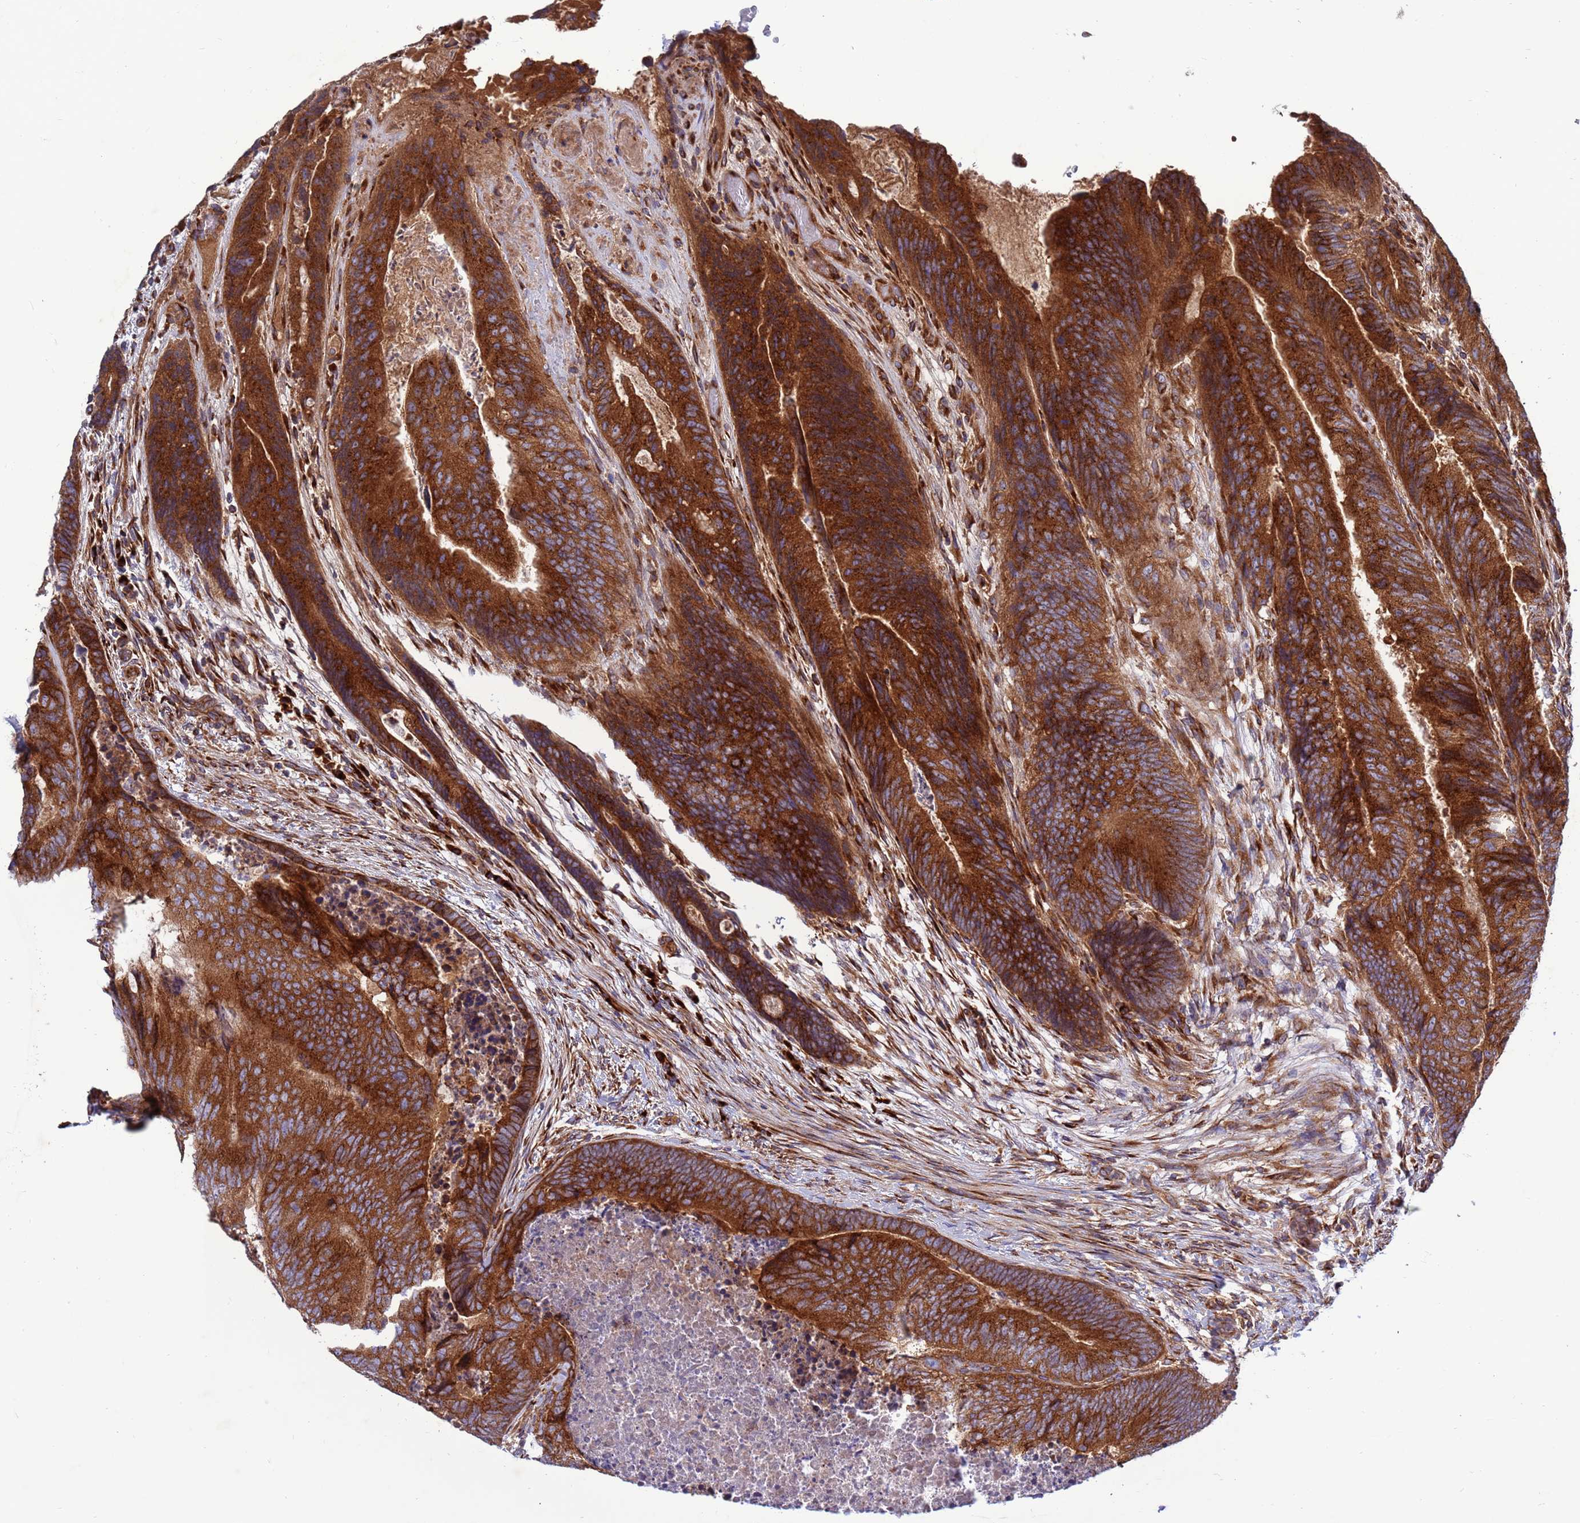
{"staining": {"intensity": "strong", "quantity": ">75%", "location": "cytoplasmic/membranous"}, "tissue": "colorectal cancer", "cell_type": "Tumor cells", "image_type": "cancer", "snomed": [{"axis": "morphology", "description": "Adenocarcinoma, NOS"}, {"axis": "topography", "description": "Colon"}], "caption": "Strong cytoplasmic/membranous protein positivity is appreciated in approximately >75% of tumor cells in adenocarcinoma (colorectal).", "gene": "ZC3HAV1", "patient": {"sex": "female", "age": 67}}